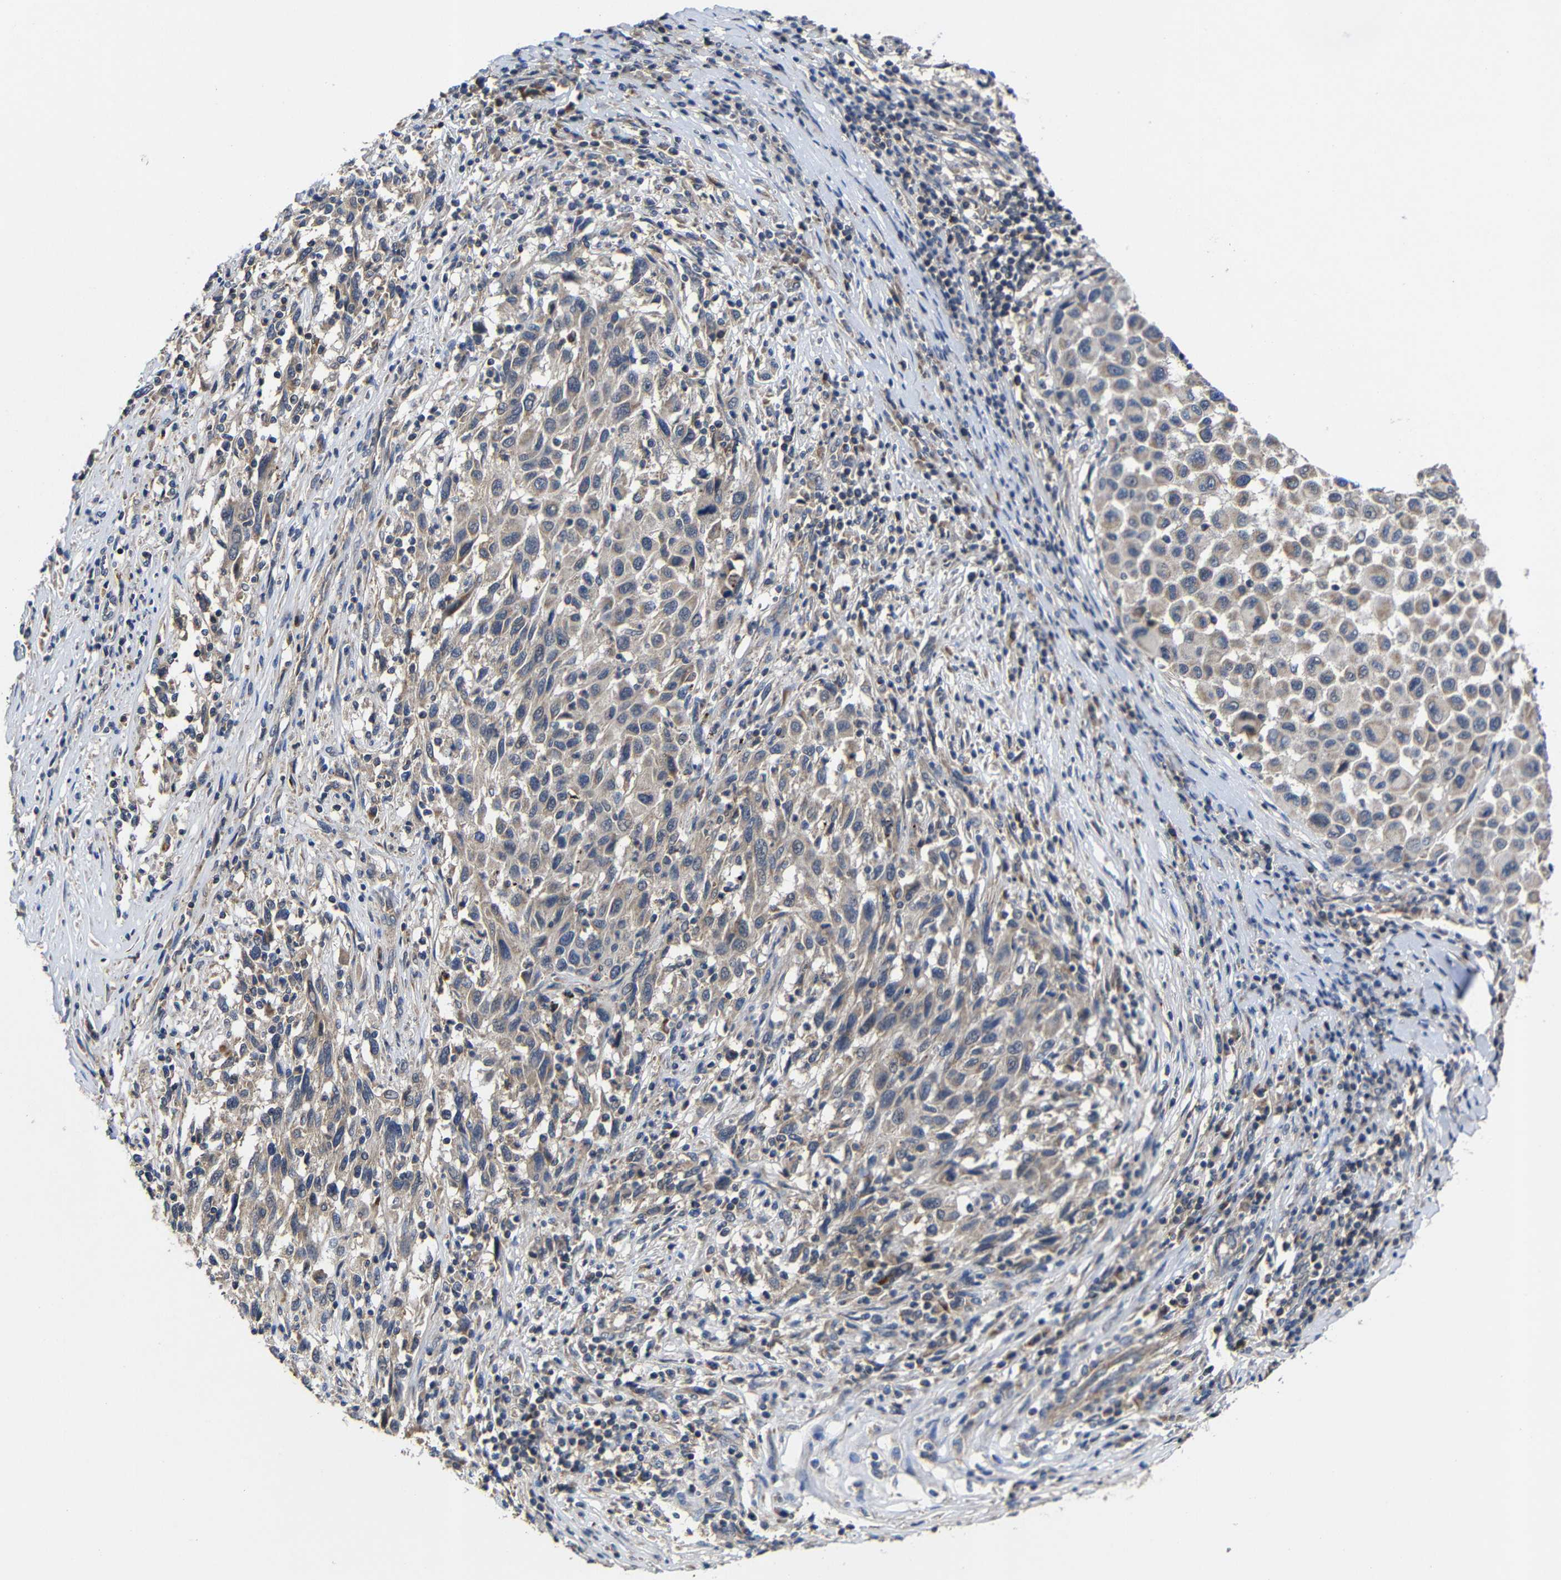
{"staining": {"intensity": "weak", "quantity": ">75%", "location": "cytoplasmic/membranous"}, "tissue": "melanoma", "cell_type": "Tumor cells", "image_type": "cancer", "snomed": [{"axis": "morphology", "description": "Malignant melanoma, Metastatic site"}, {"axis": "topography", "description": "Lymph node"}], "caption": "A brown stain labels weak cytoplasmic/membranous expression of a protein in malignant melanoma (metastatic site) tumor cells.", "gene": "LPAR5", "patient": {"sex": "male", "age": 61}}